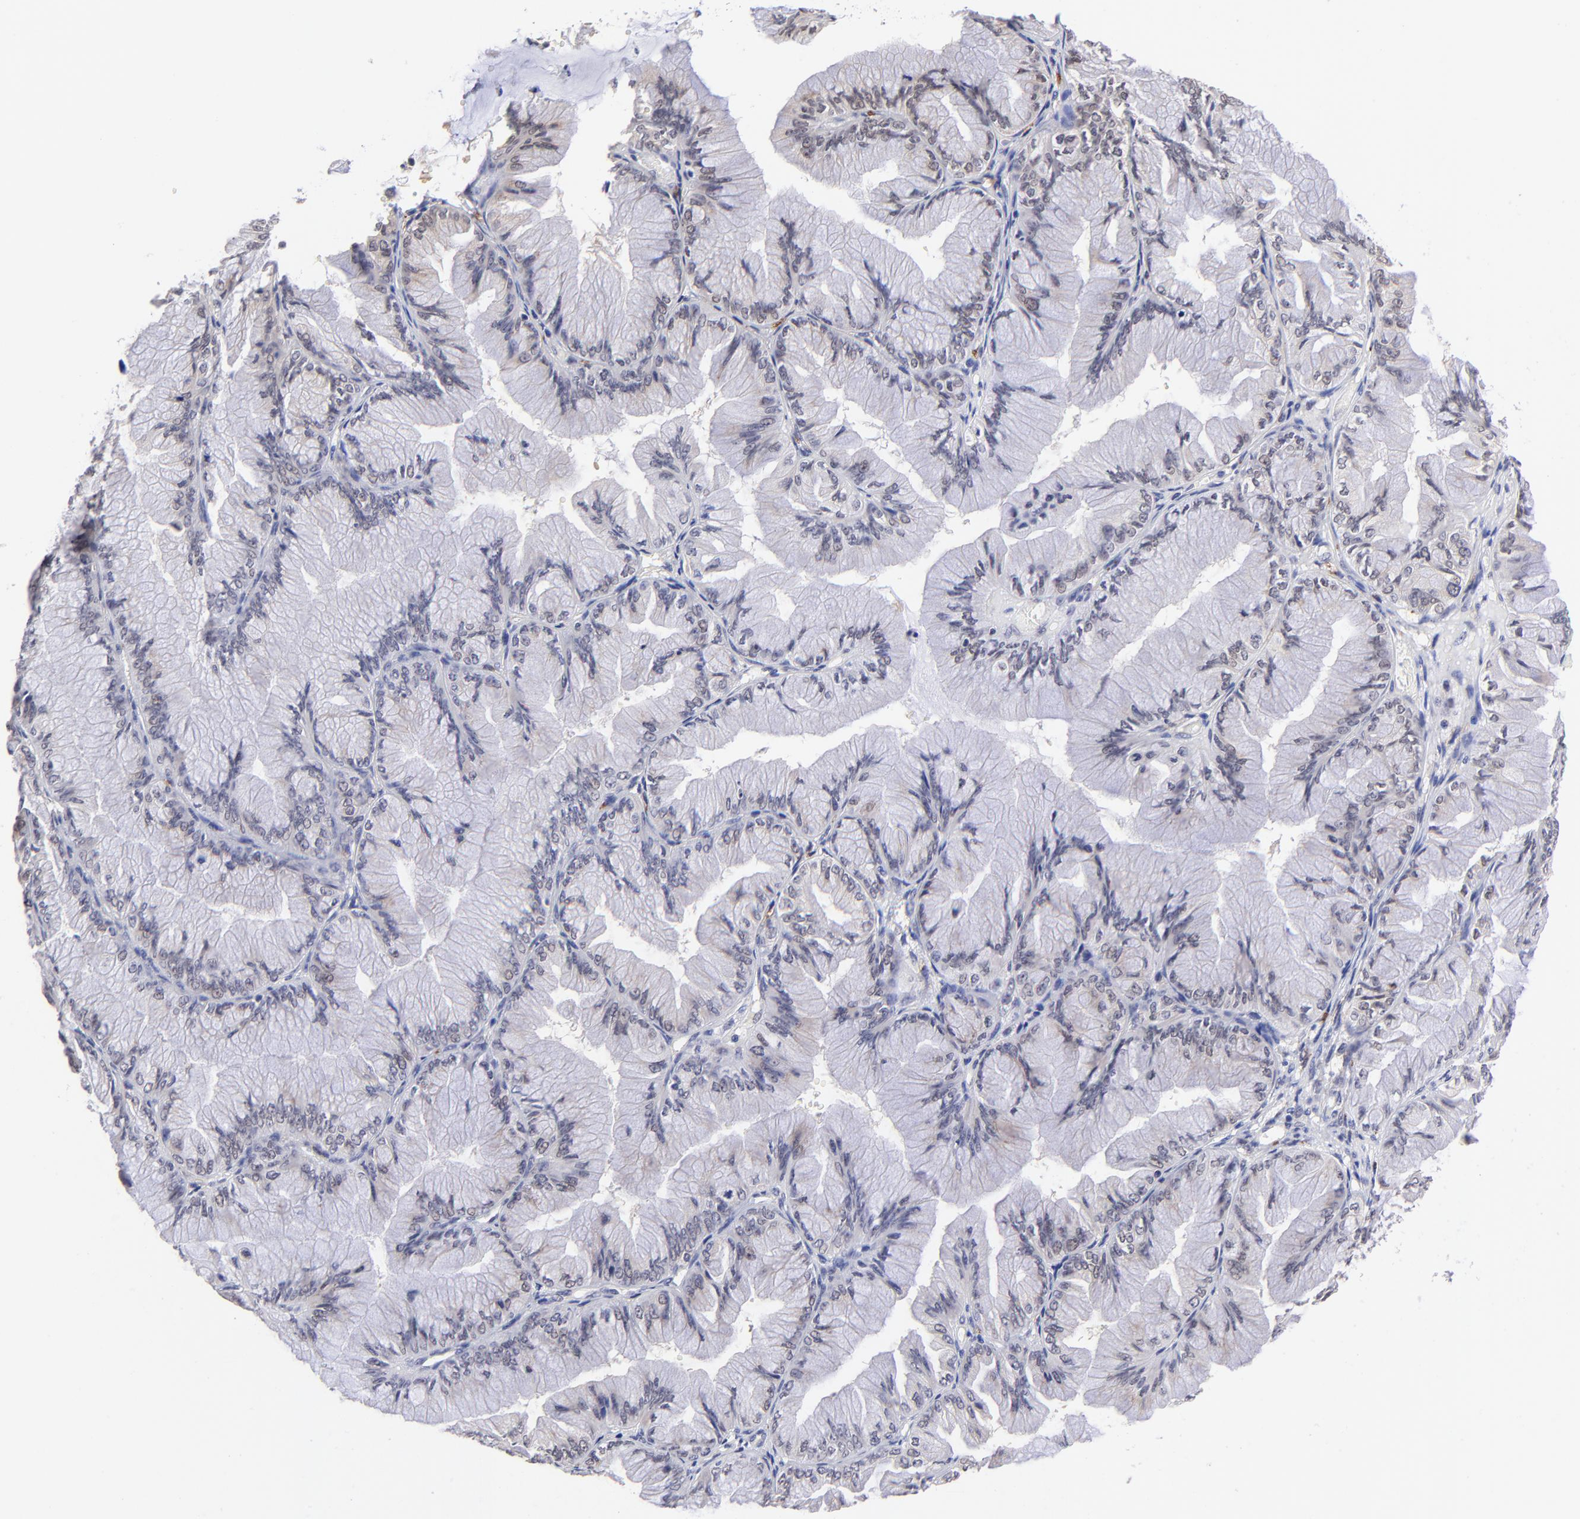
{"staining": {"intensity": "negative", "quantity": "none", "location": "none"}, "tissue": "ovarian cancer", "cell_type": "Tumor cells", "image_type": "cancer", "snomed": [{"axis": "morphology", "description": "Cystadenocarcinoma, mucinous, NOS"}, {"axis": "topography", "description": "Ovary"}], "caption": "Tumor cells show no significant staining in ovarian mucinous cystadenocarcinoma.", "gene": "ZNF747", "patient": {"sex": "female", "age": 63}}